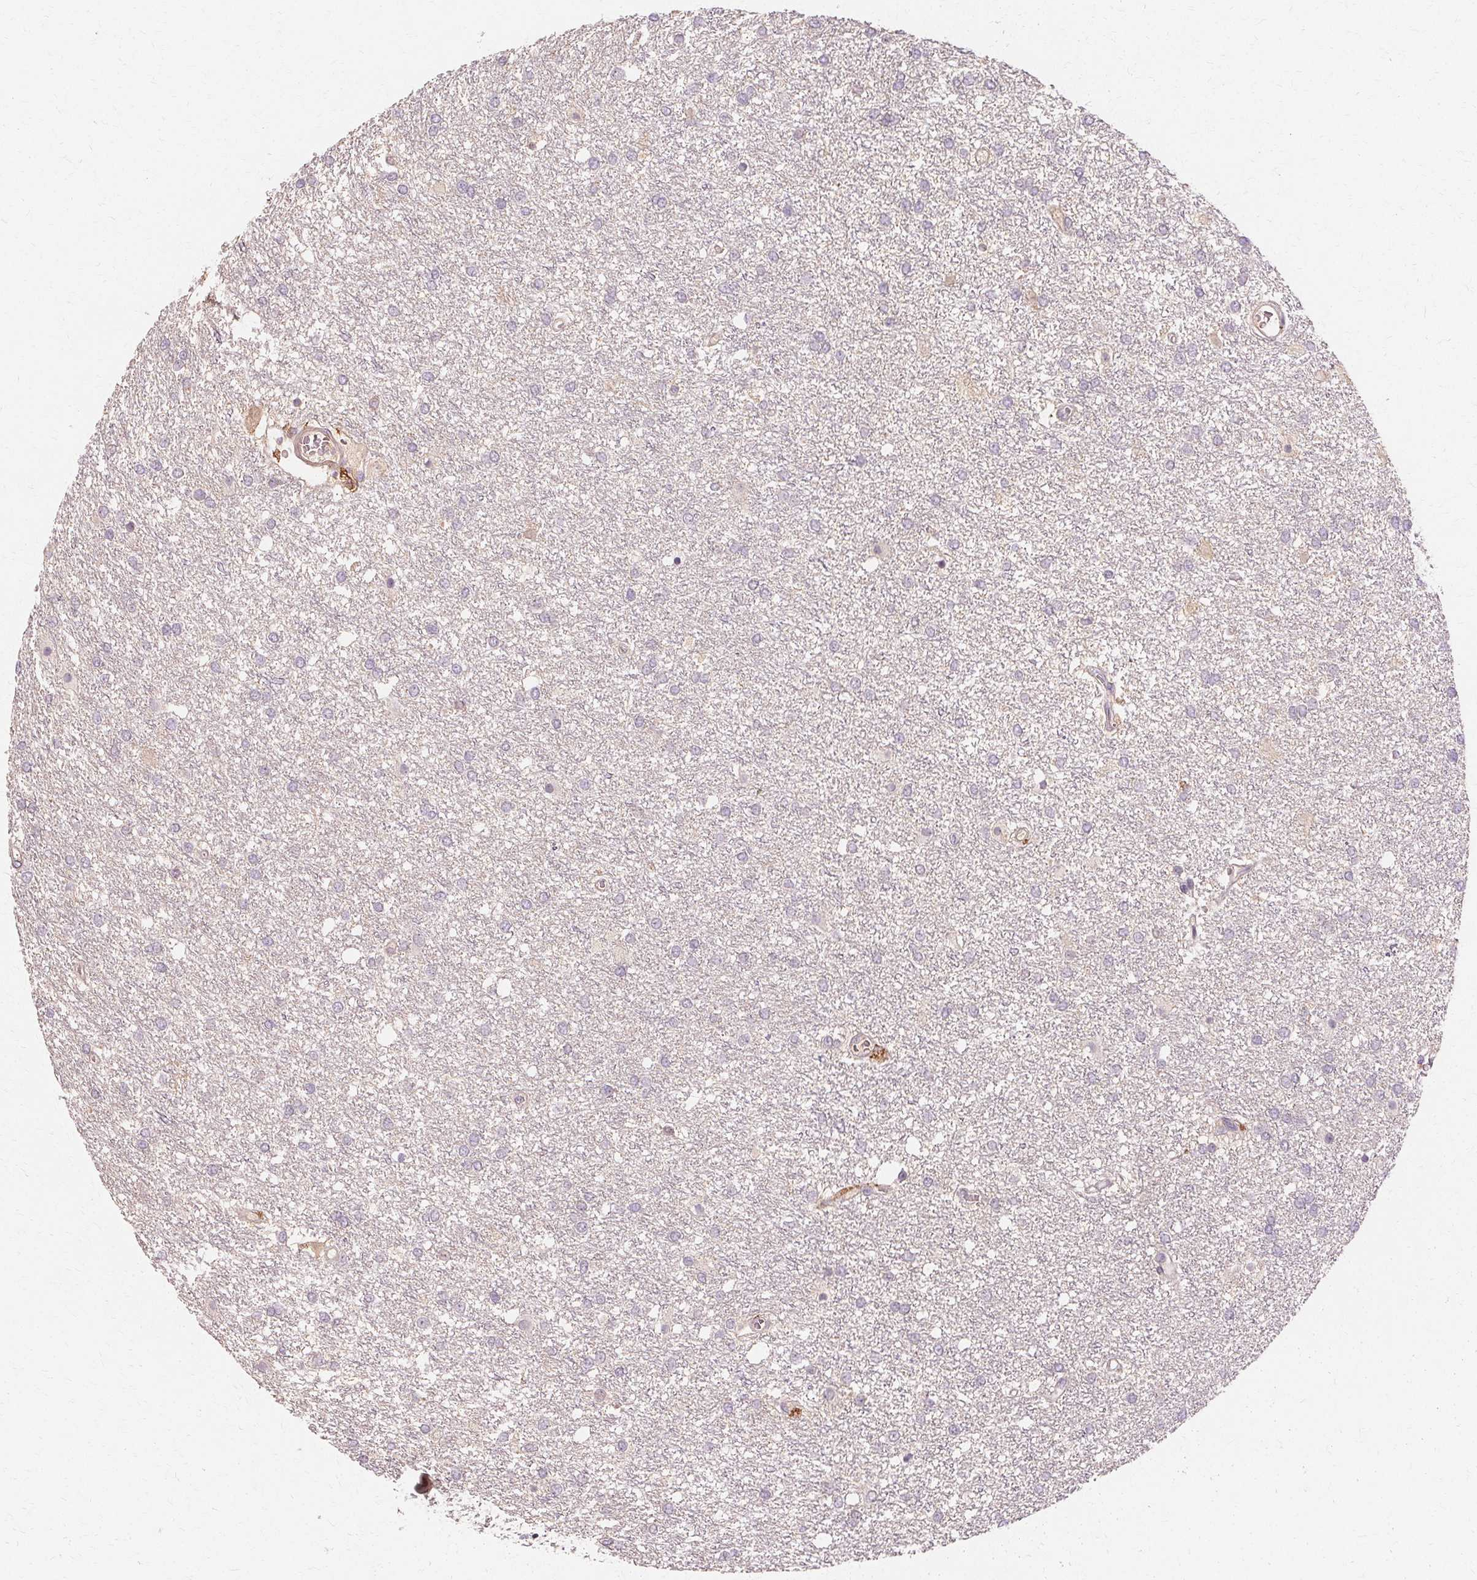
{"staining": {"intensity": "negative", "quantity": "none", "location": "none"}, "tissue": "glioma", "cell_type": "Tumor cells", "image_type": "cancer", "snomed": [{"axis": "morphology", "description": "Glioma, malignant, High grade"}, {"axis": "topography", "description": "Brain"}], "caption": "IHC image of neoplastic tissue: human high-grade glioma (malignant) stained with DAB (3,3'-diaminobenzidine) exhibits no significant protein expression in tumor cells.", "gene": "IFNGR1", "patient": {"sex": "female", "age": 61}}